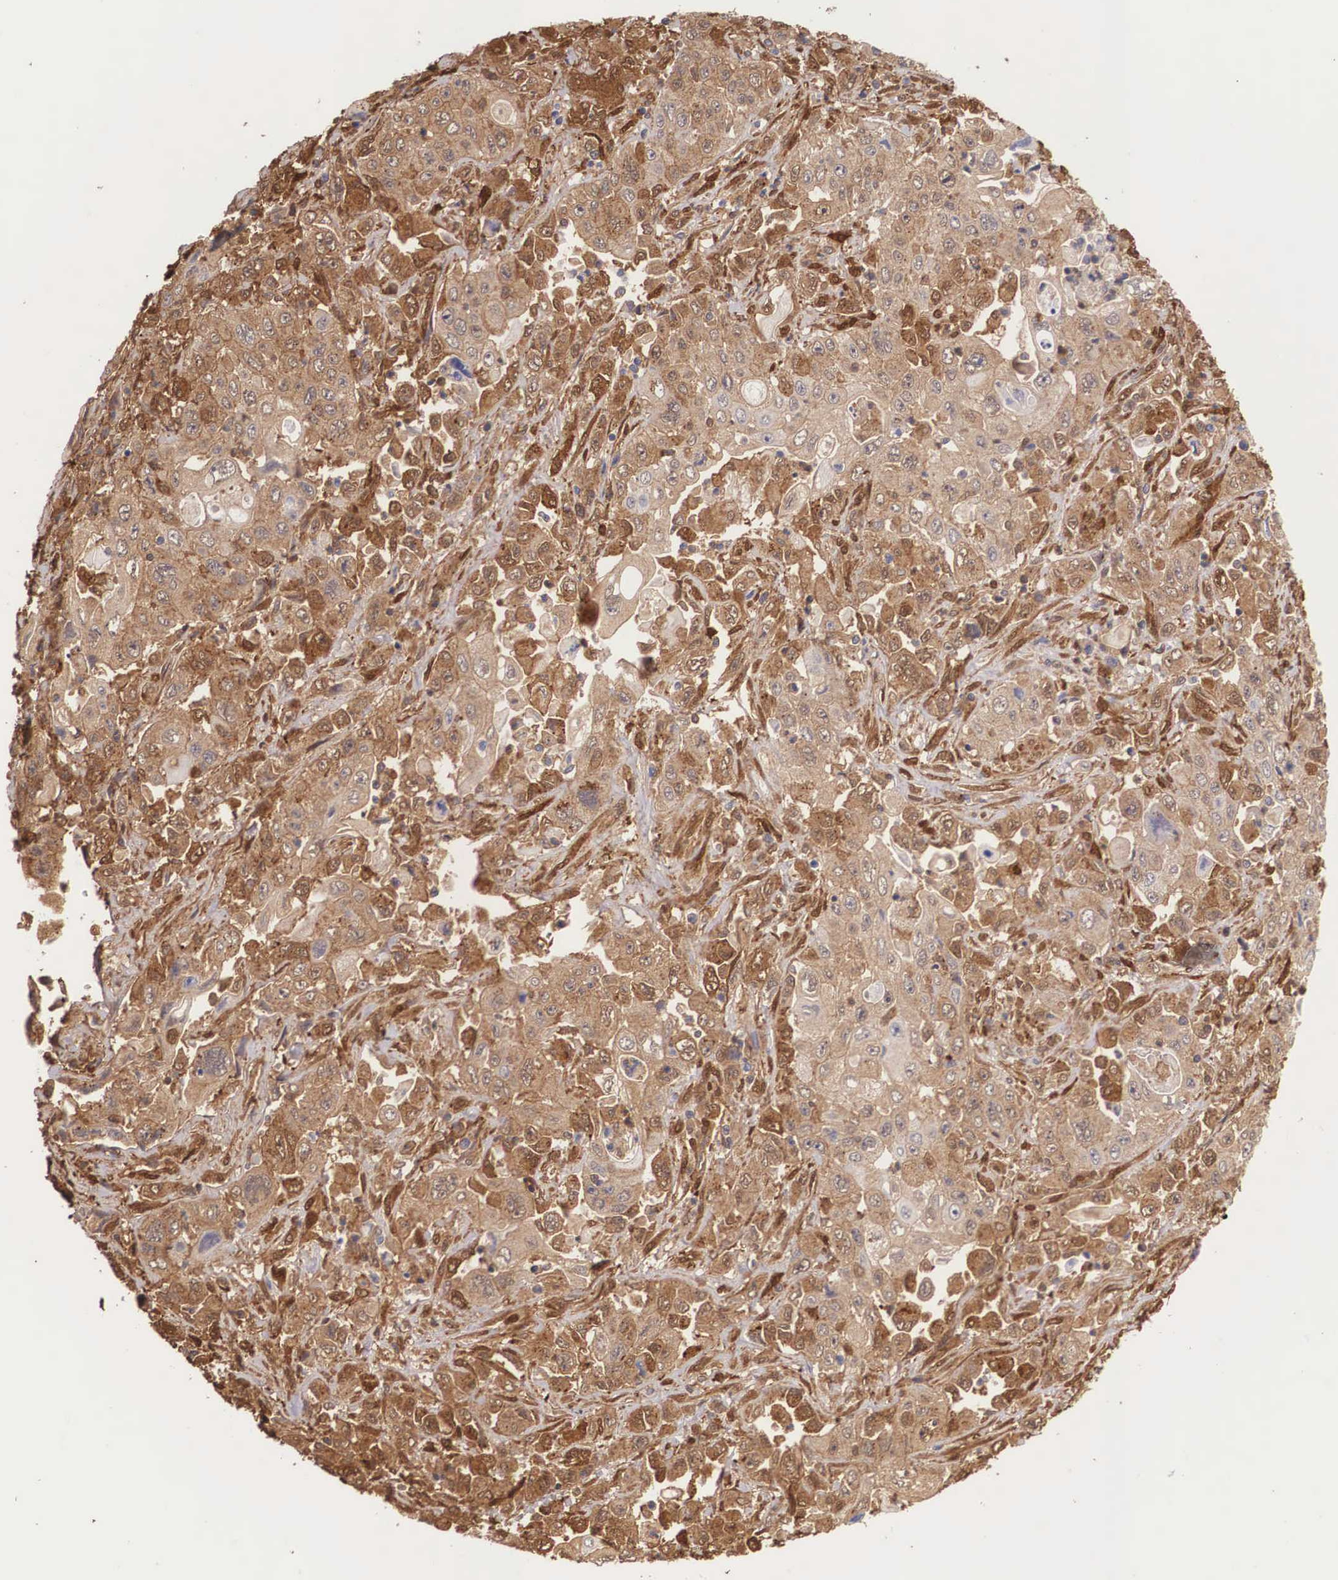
{"staining": {"intensity": "moderate", "quantity": ">75%", "location": "cytoplasmic/membranous"}, "tissue": "pancreatic cancer", "cell_type": "Tumor cells", "image_type": "cancer", "snomed": [{"axis": "morphology", "description": "Adenocarcinoma, NOS"}, {"axis": "topography", "description": "Pancreas"}], "caption": "This histopathology image reveals IHC staining of human pancreatic cancer, with medium moderate cytoplasmic/membranous staining in about >75% of tumor cells.", "gene": "LGALS1", "patient": {"sex": "male", "age": 70}}